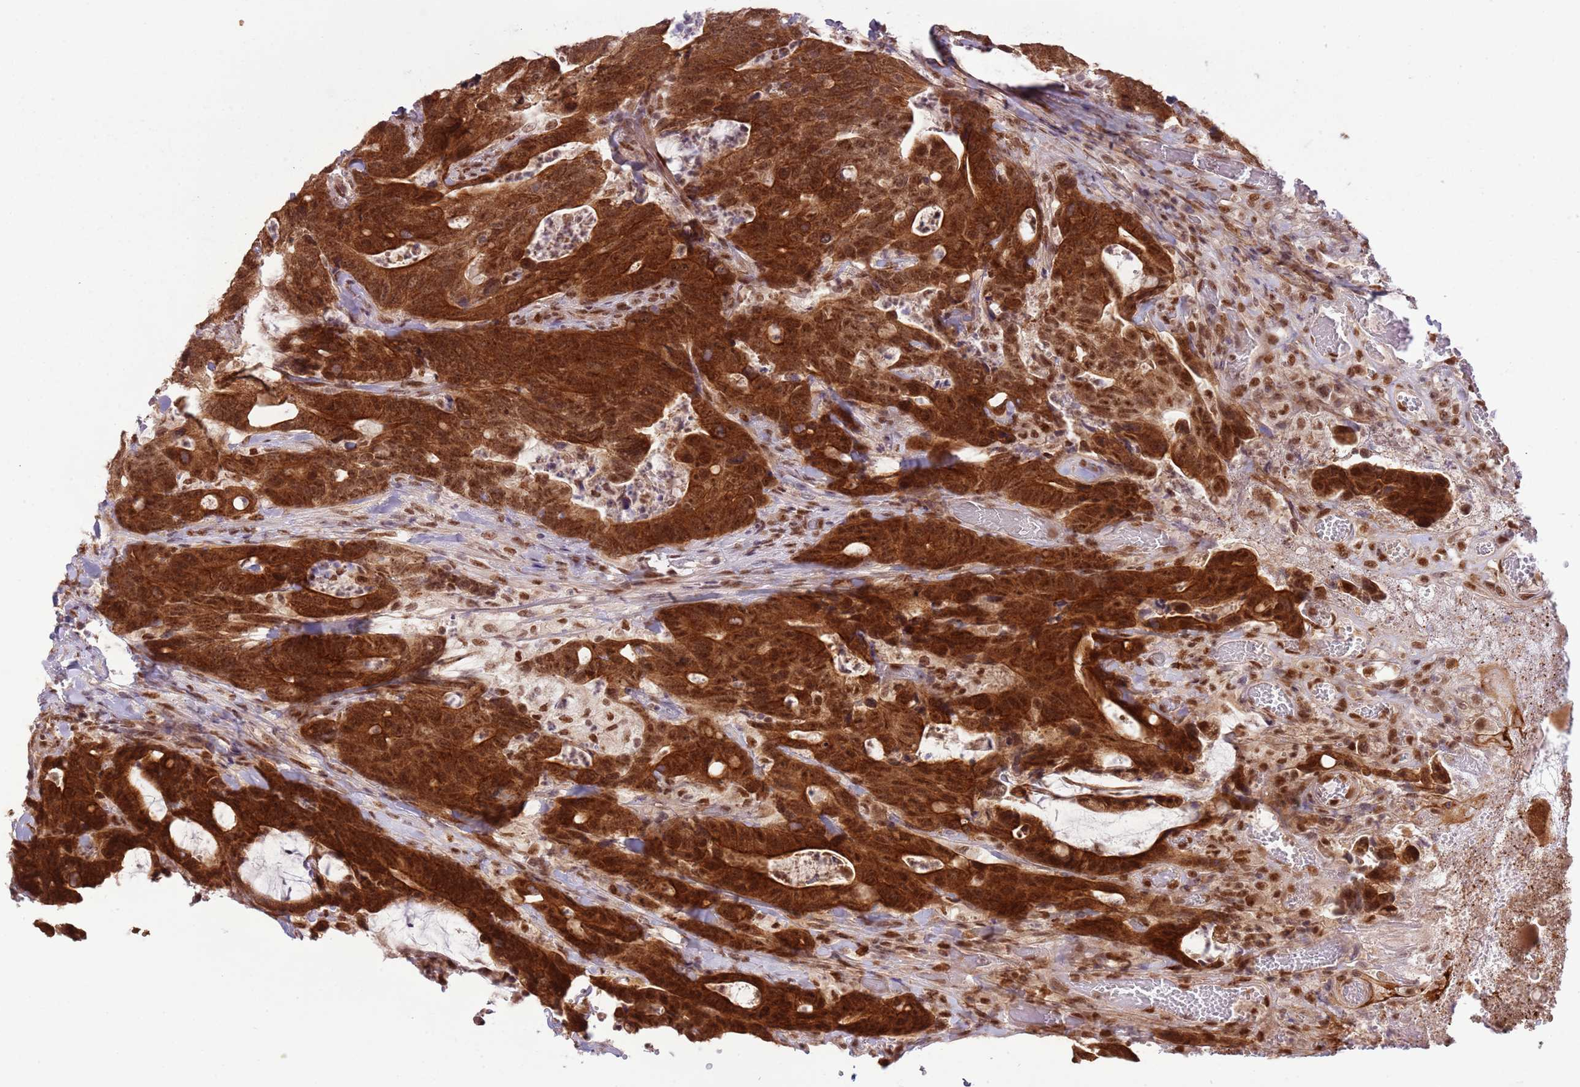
{"staining": {"intensity": "strong", "quantity": ">75%", "location": "cytoplasmic/membranous,nuclear"}, "tissue": "colorectal cancer", "cell_type": "Tumor cells", "image_type": "cancer", "snomed": [{"axis": "morphology", "description": "Adenocarcinoma, NOS"}, {"axis": "topography", "description": "Colon"}], "caption": "Tumor cells display high levels of strong cytoplasmic/membranous and nuclear staining in approximately >75% of cells in human colorectal cancer. Immunohistochemistry stains the protein of interest in brown and the nuclei are stained blue.", "gene": "FAM120AOS", "patient": {"sex": "female", "age": 82}}